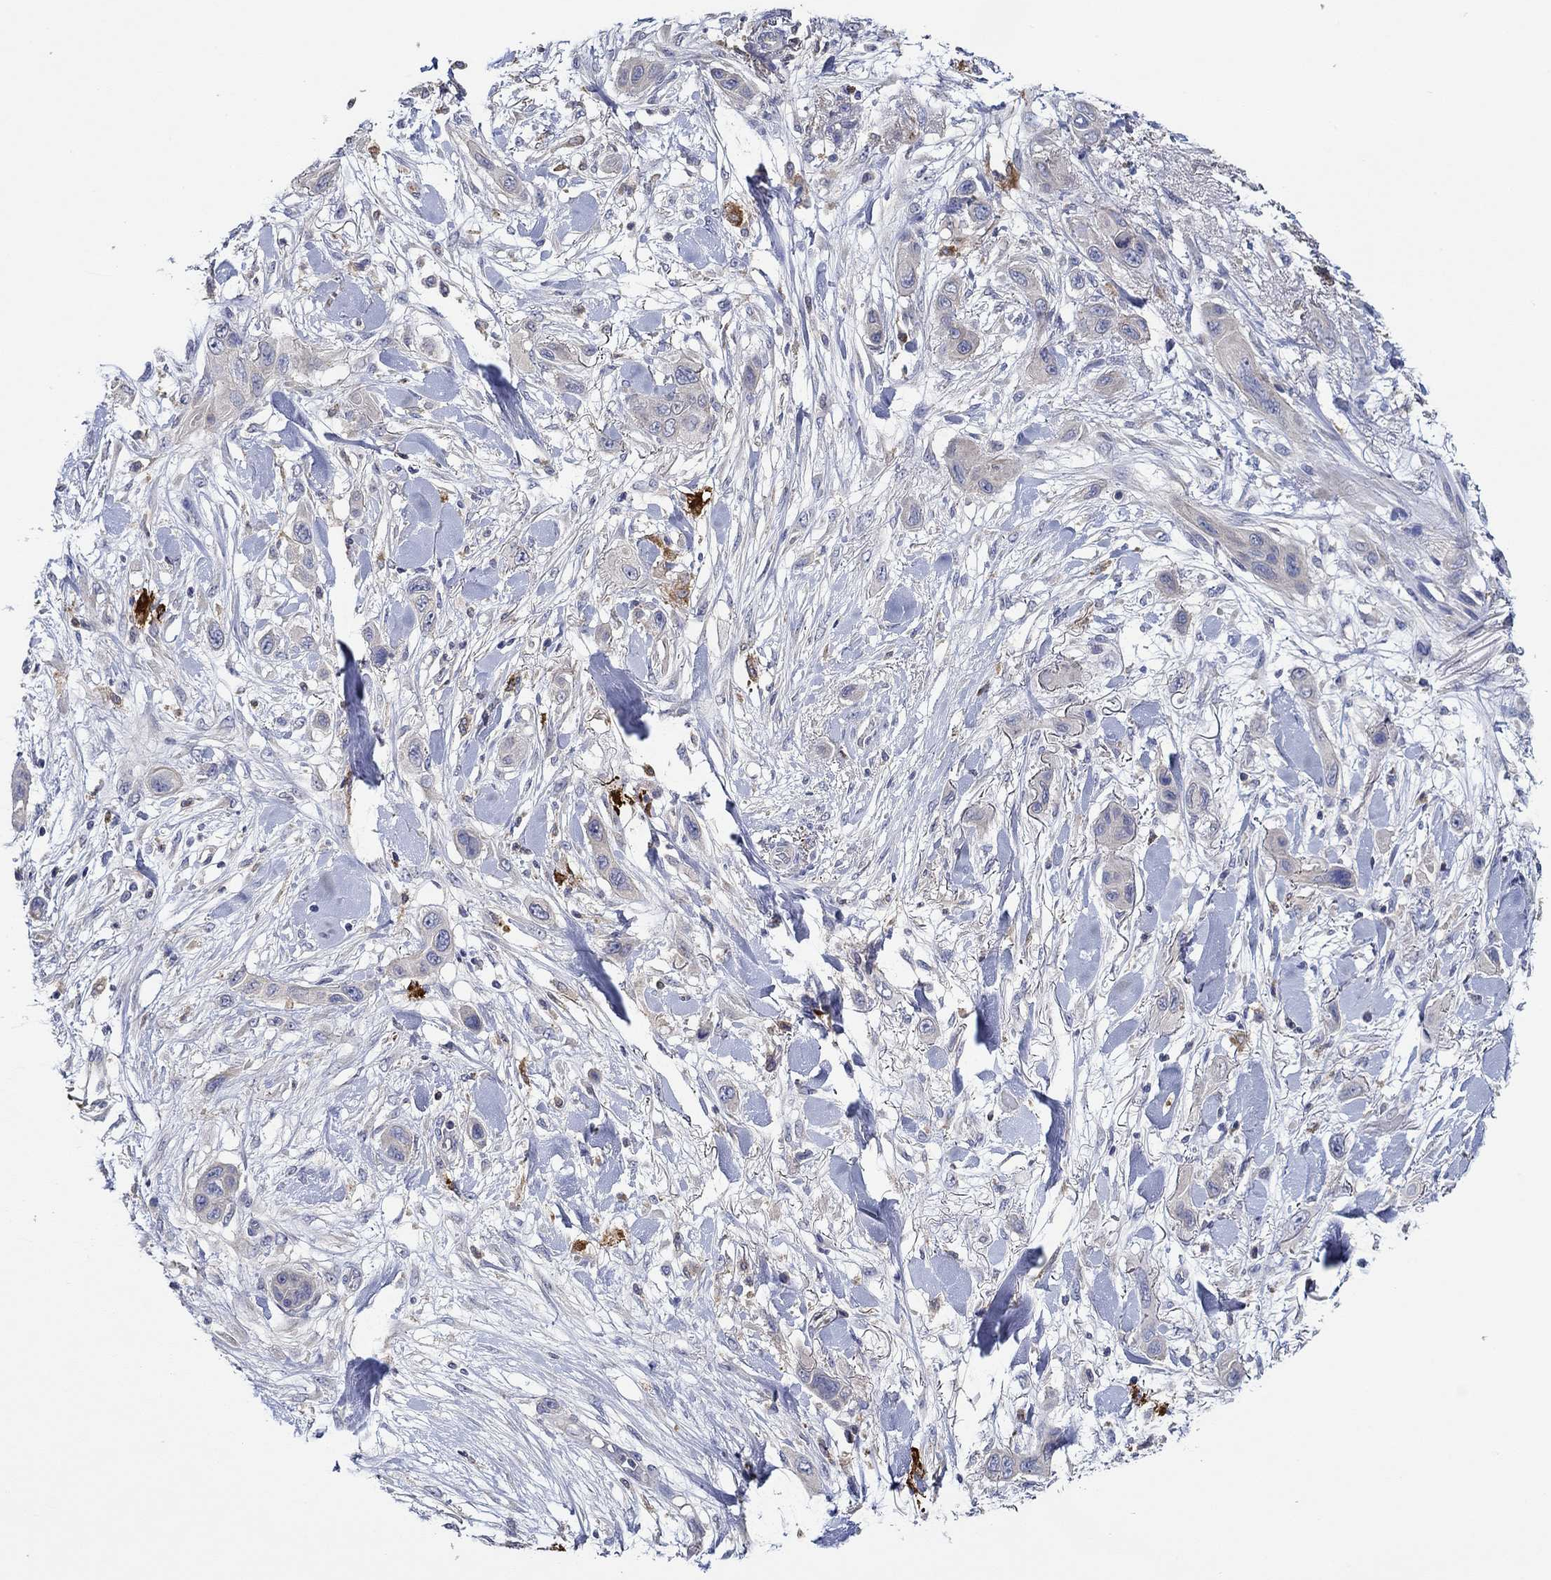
{"staining": {"intensity": "negative", "quantity": "none", "location": "none"}, "tissue": "skin cancer", "cell_type": "Tumor cells", "image_type": "cancer", "snomed": [{"axis": "morphology", "description": "Squamous cell carcinoma, NOS"}, {"axis": "topography", "description": "Skin"}], "caption": "Tumor cells show no significant expression in skin squamous cell carcinoma.", "gene": "CHIT1", "patient": {"sex": "male", "age": 79}}